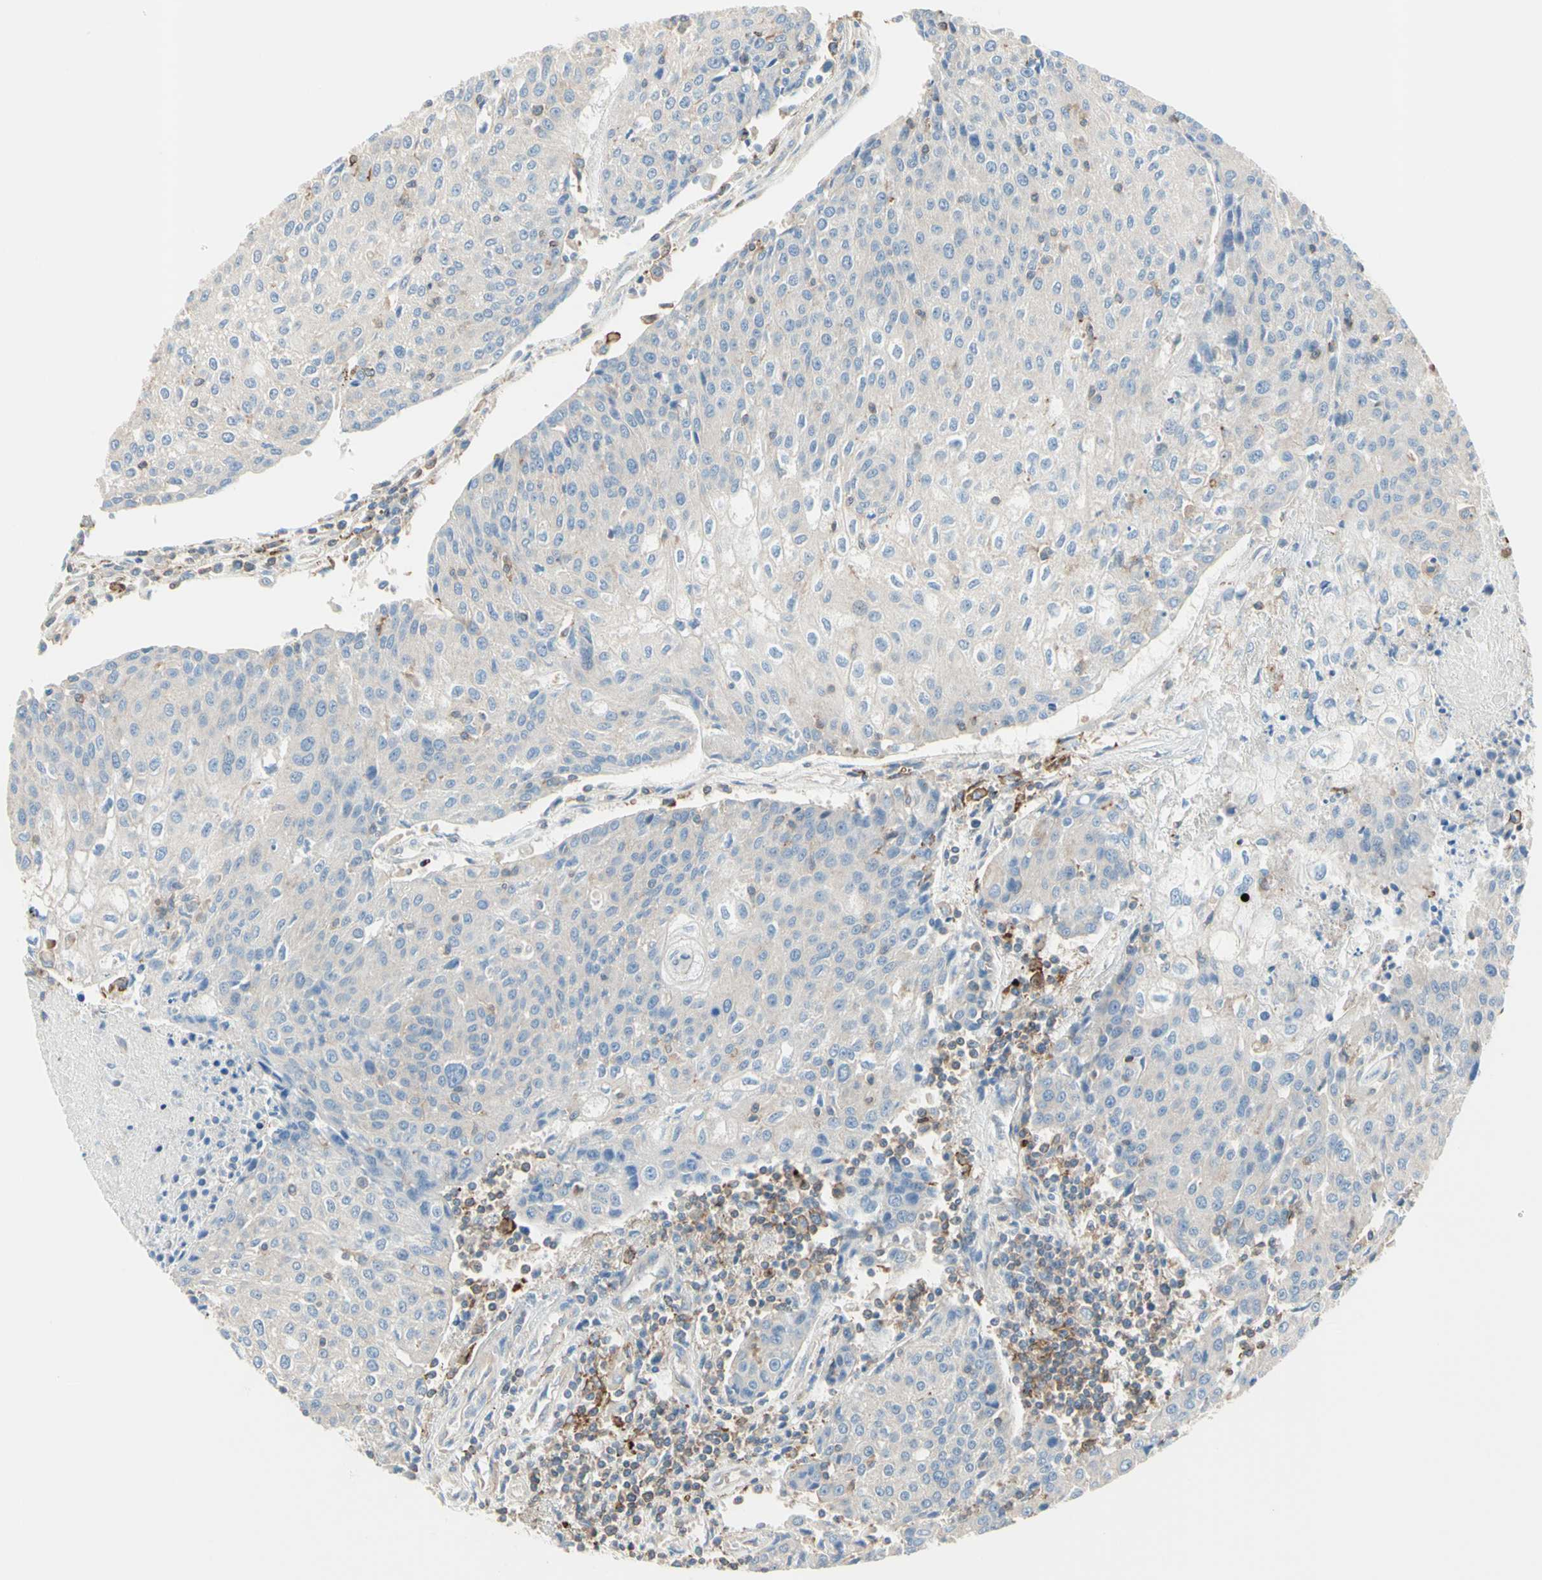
{"staining": {"intensity": "negative", "quantity": "none", "location": "none"}, "tissue": "urothelial cancer", "cell_type": "Tumor cells", "image_type": "cancer", "snomed": [{"axis": "morphology", "description": "Urothelial carcinoma, High grade"}, {"axis": "topography", "description": "Urinary bladder"}], "caption": "A micrograph of urothelial cancer stained for a protein displays no brown staining in tumor cells.", "gene": "SEMA4C", "patient": {"sex": "female", "age": 85}}